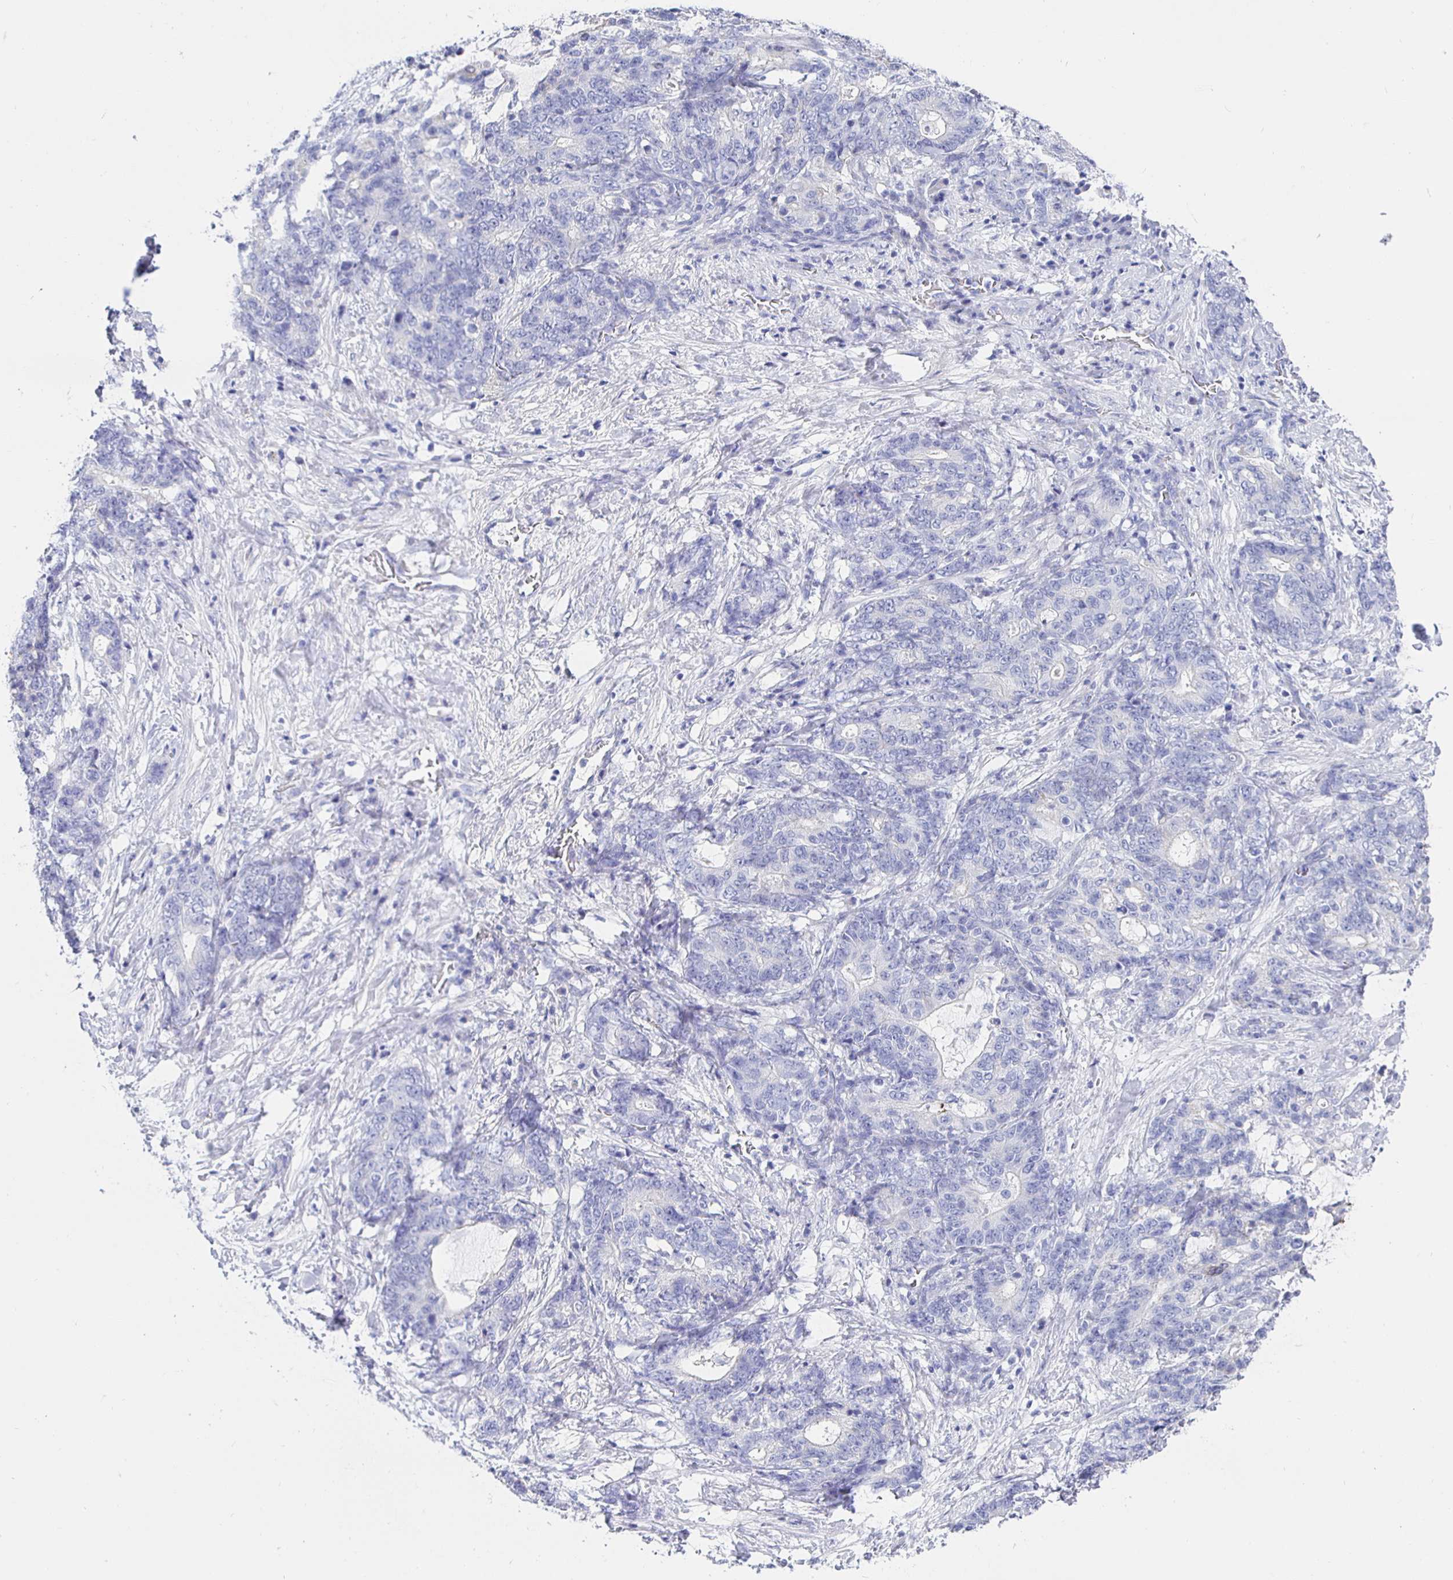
{"staining": {"intensity": "negative", "quantity": "none", "location": "none"}, "tissue": "stomach cancer", "cell_type": "Tumor cells", "image_type": "cancer", "snomed": [{"axis": "morphology", "description": "Normal tissue, NOS"}, {"axis": "morphology", "description": "Adenocarcinoma, NOS"}, {"axis": "topography", "description": "Stomach"}], "caption": "This is an immunohistochemistry (IHC) histopathology image of stomach cancer (adenocarcinoma). There is no positivity in tumor cells.", "gene": "HSPA4L", "patient": {"sex": "female", "age": 64}}